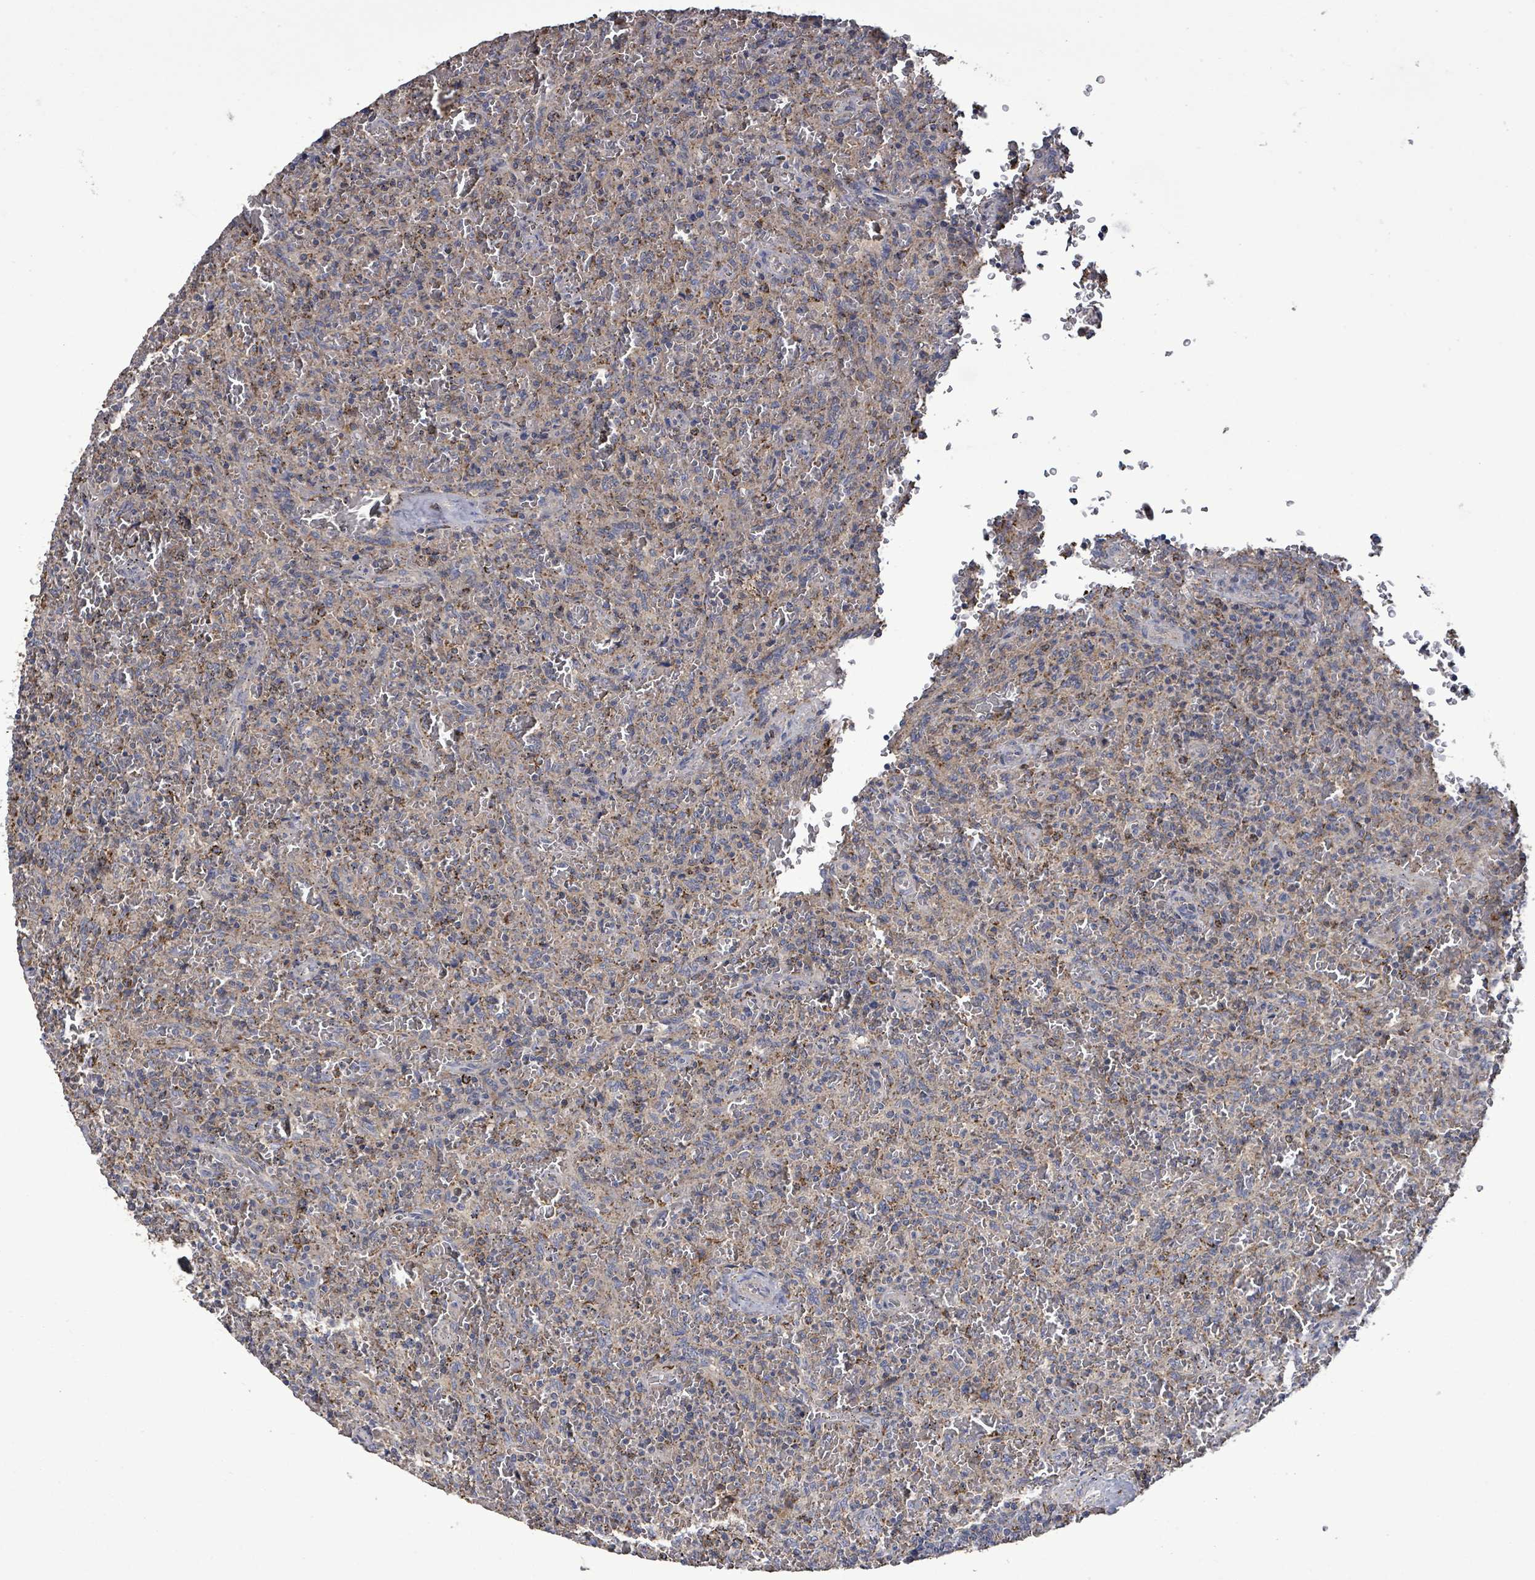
{"staining": {"intensity": "strong", "quantity": "<25%", "location": "cytoplasmic/membranous"}, "tissue": "lymphoma", "cell_type": "Tumor cells", "image_type": "cancer", "snomed": [{"axis": "morphology", "description": "Malignant lymphoma, non-Hodgkin's type, Low grade"}, {"axis": "topography", "description": "Spleen"}], "caption": "Strong cytoplasmic/membranous expression for a protein is seen in about <25% of tumor cells of low-grade malignant lymphoma, non-Hodgkin's type using IHC.", "gene": "MTMR12", "patient": {"sex": "female", "age": 64}}